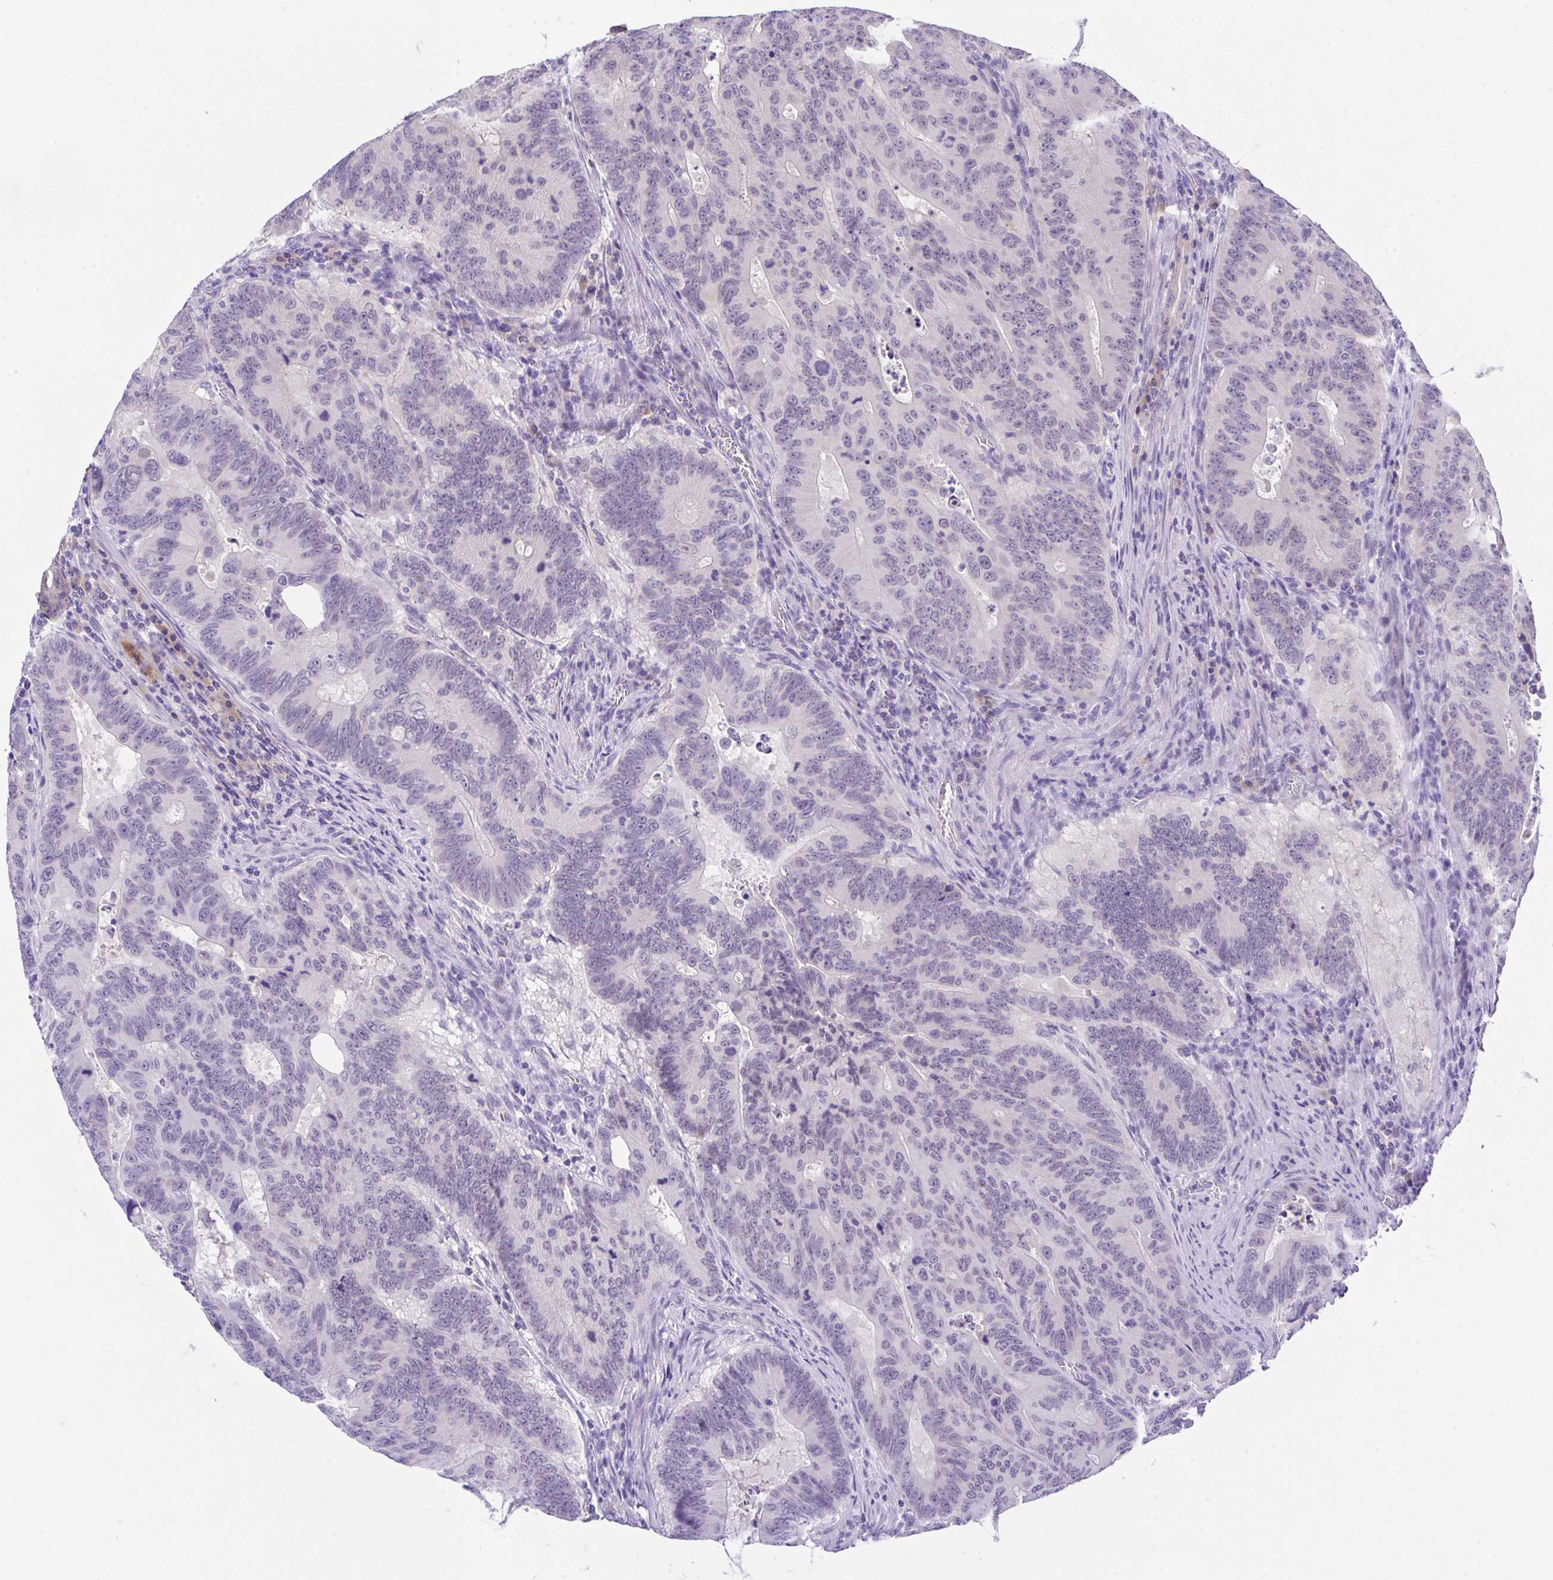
{"staining": {"intensity": "weak", "quantity": "<25%", "location": "nuclear"}, "tissue": "colorectal cancer", "cell_type": "Tumor cells", "image_type": "cancer", "snomed": [{"axis": "morphology", "description": "Adenocarcinoma, NOS"}, {"axis": "topography", "description": "Colon"}], "caption": "This image is of colorectal cancer (adenocarcinoma) stained with immunohistochemistry (IHC) to label a protein in brown with the nuclei are counter-stained blue. There is no staining in tumor cells.", "gene": "HOXB4", "patient": {"sex": "male", "age": 62}}